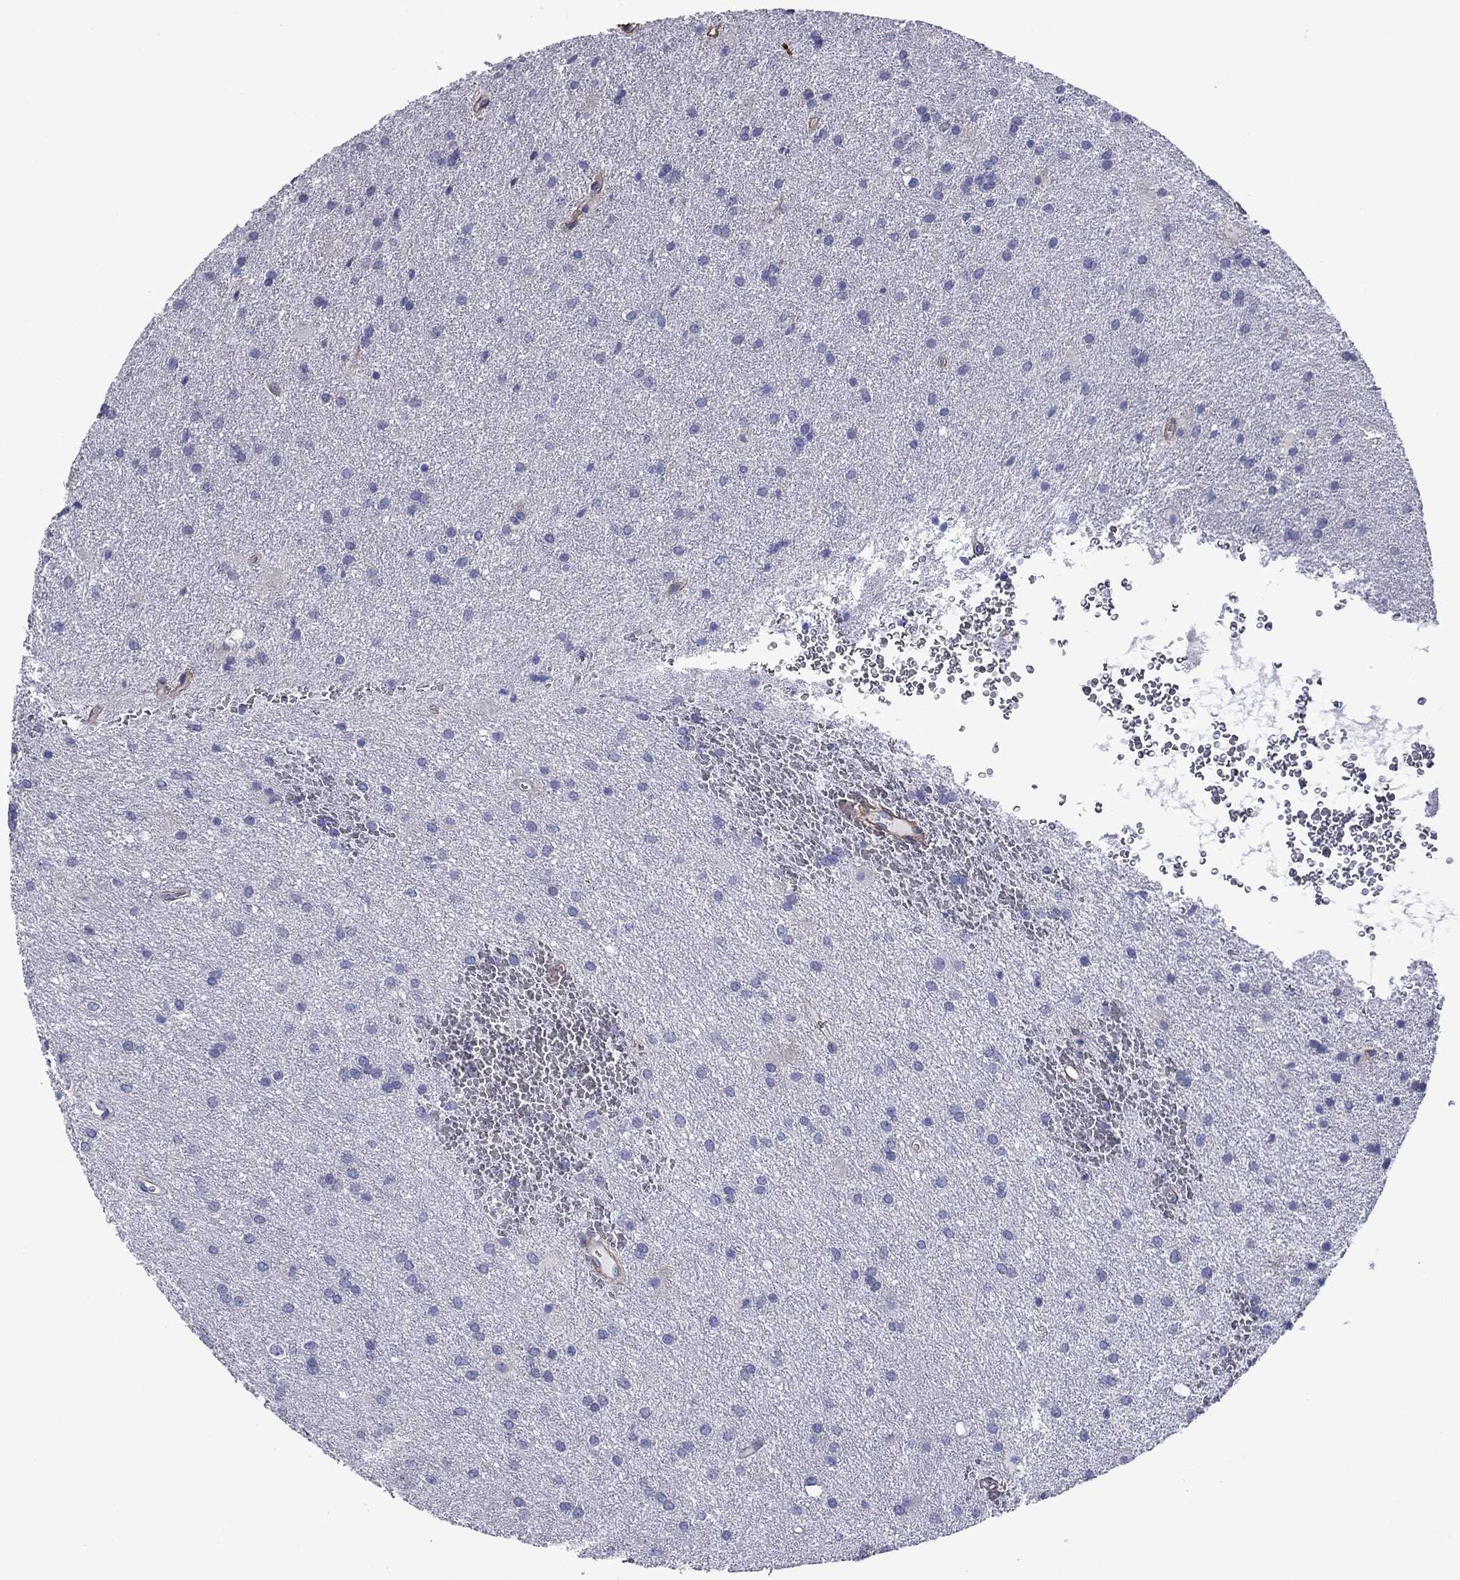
{"staining": {"intensity": "negative", "quantity": "none", "location": "none"}, "tissue": "glioma", "cell_type": "Tumor cells", "image_type": "cancer", "snomed": [{"axis": "morphology", "description": "Glioma, malignant, Low grade"}, {"axis": "topography", "description": "Brain"}], "caption": "Immunohistochemical staining of human low-grade glioma (malignant) shows no significant positivity in tumor cells.", "gene": "HSPG2", "patient": {"sex": "male", "age": 58}}